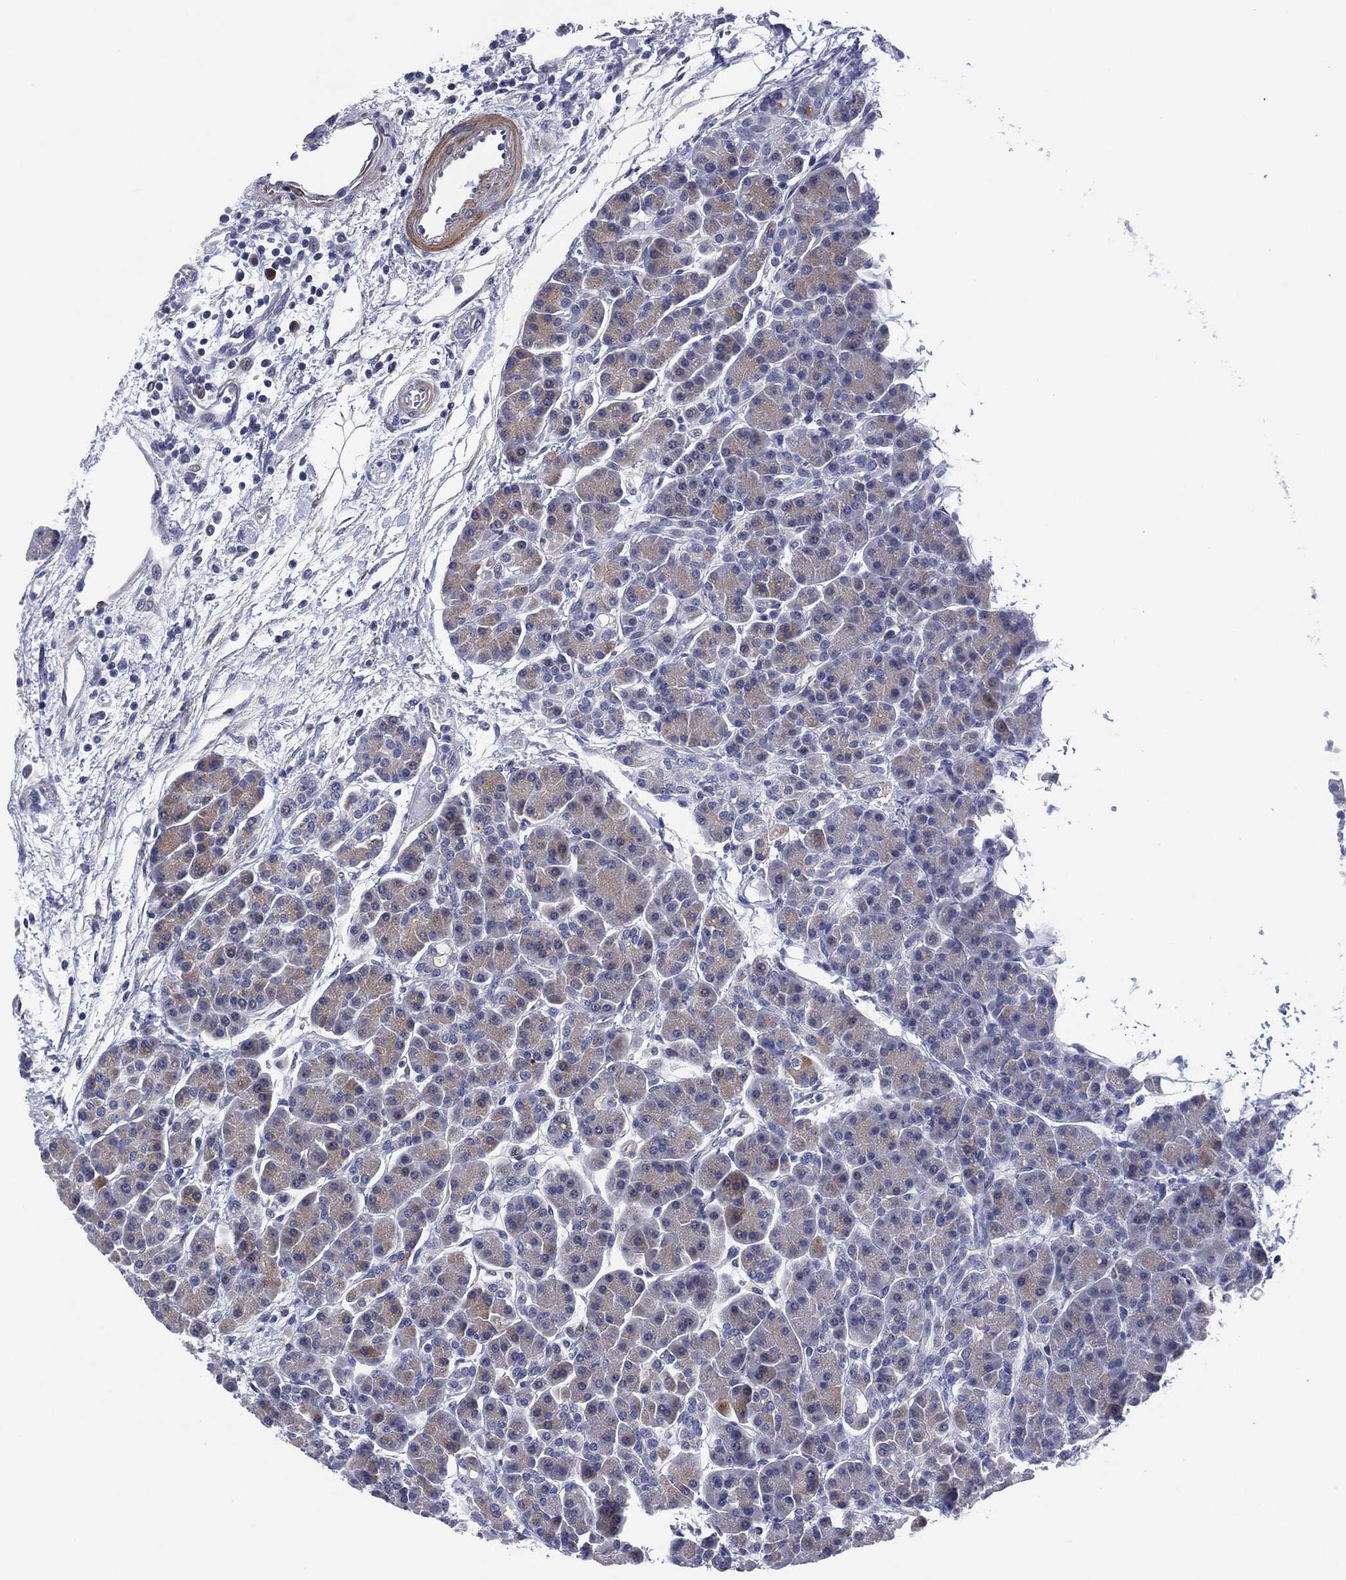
{"staining": {"intensity": "weak", "quantity": "<25%", "location": "cytoplasmic/membranous"}, "tissue": "pancreas", "cell_type": "Exocrine glandular cells", "image_type": "normal", "snomed": [{"axis": "morphology", "description": "Normal tissue, NOS"}, {"axis": "topography", "description": "Pancreas"}], "caption": "Pancreas was stained to show a protein in brown. There is no significant staining in exocrine glandular cells. (DAB (3,3'-diaminobenzidine) IHC, high magnification).", "gene": "CLIP3", "patient": {"sex": "female", "age": 63}}